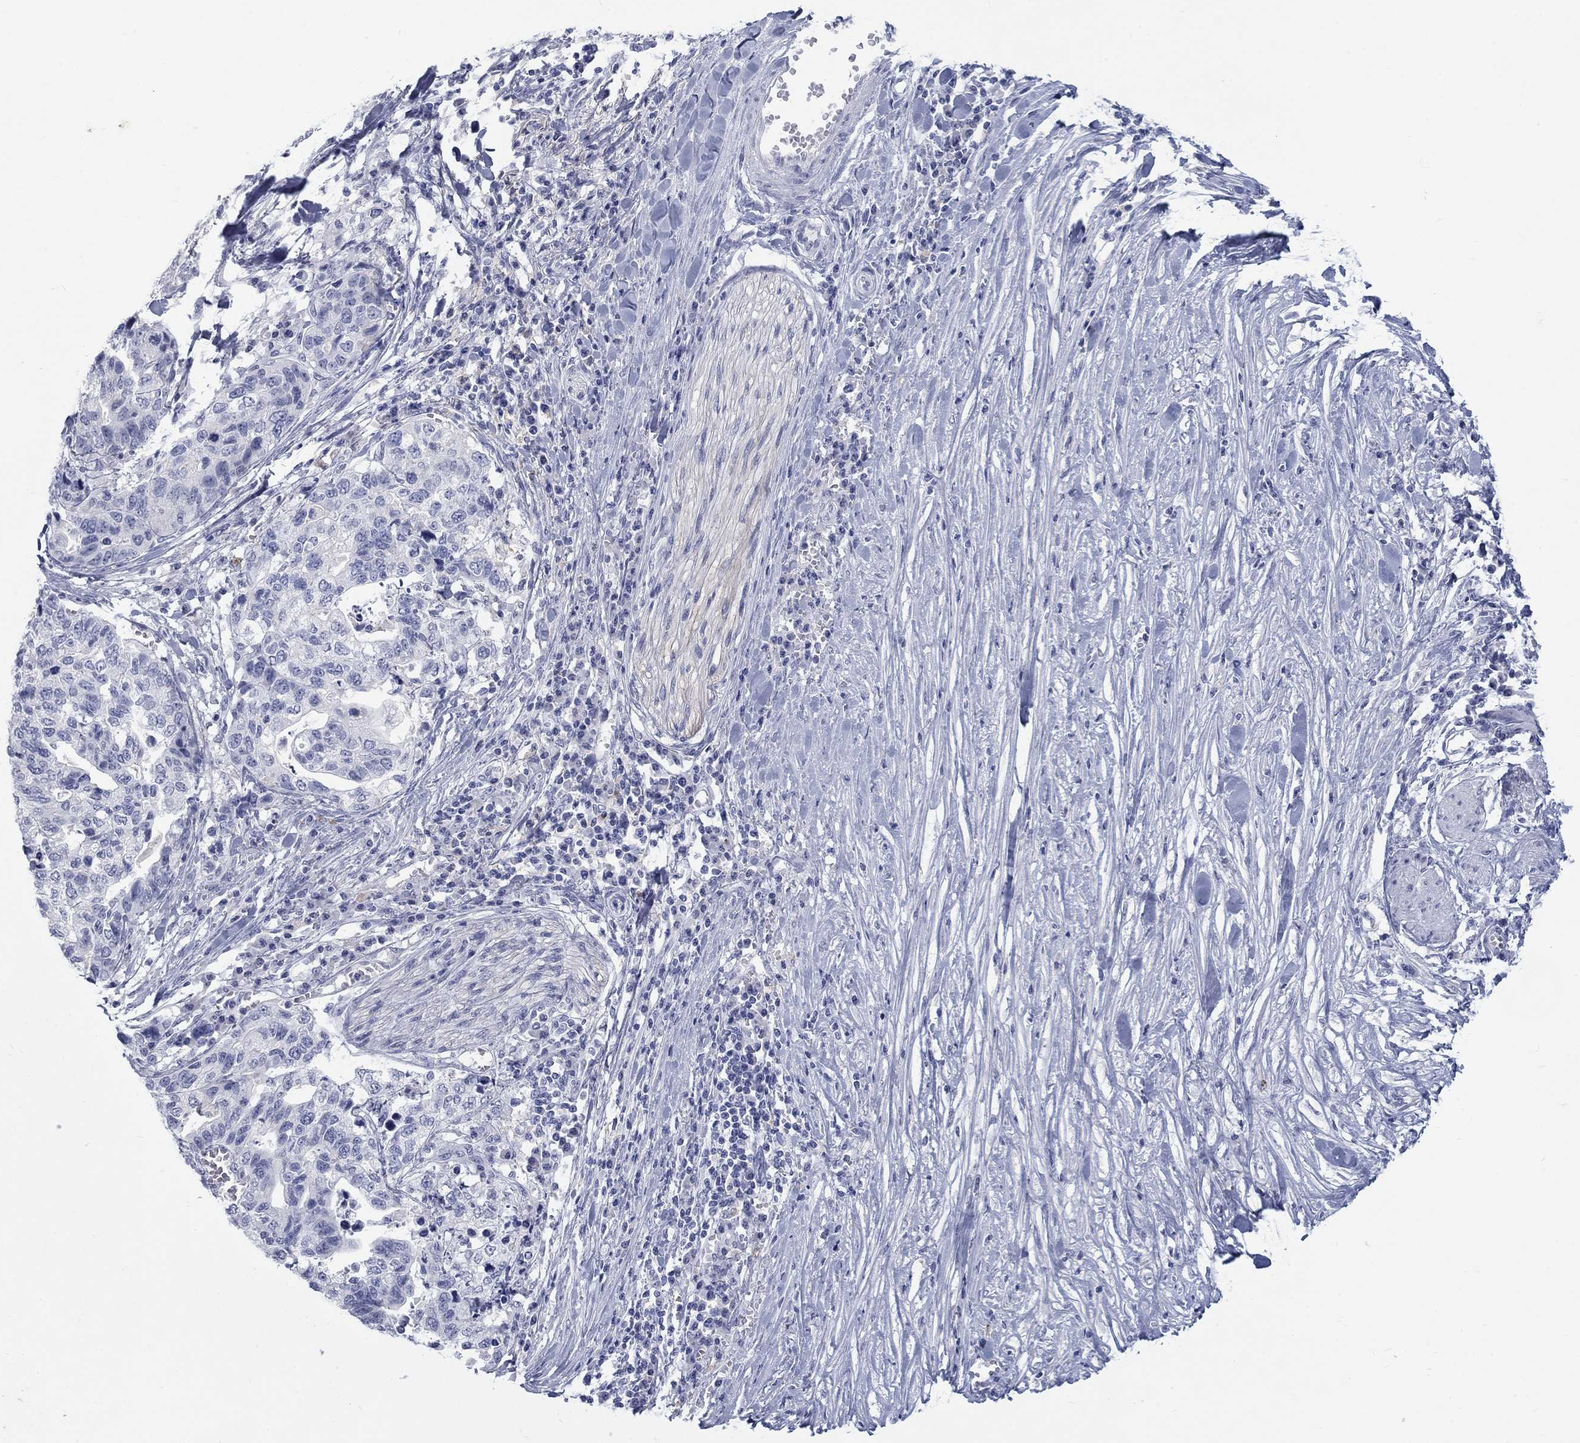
{"staining": {"intensity": "negative", "quantity": "none", "location": "none"}, "tissue": "stomach cancer", "cell_type": "Tumor cells", "image_type": "cancer", "snomed": [{"axis": "morphology", "description": "Adenocarcinoma, NOS"}, {"axis": "topography", "description": "Stomach, upper"}], "caption": "A photomicrograph of stomach cancer (adenocarcinoma) stained for a protein demonstrates no brown staining in tumor cells. Nuclei are stained in blue.", "gene": "RFTN2", "patient": {"sex": "female", "age": 67}}